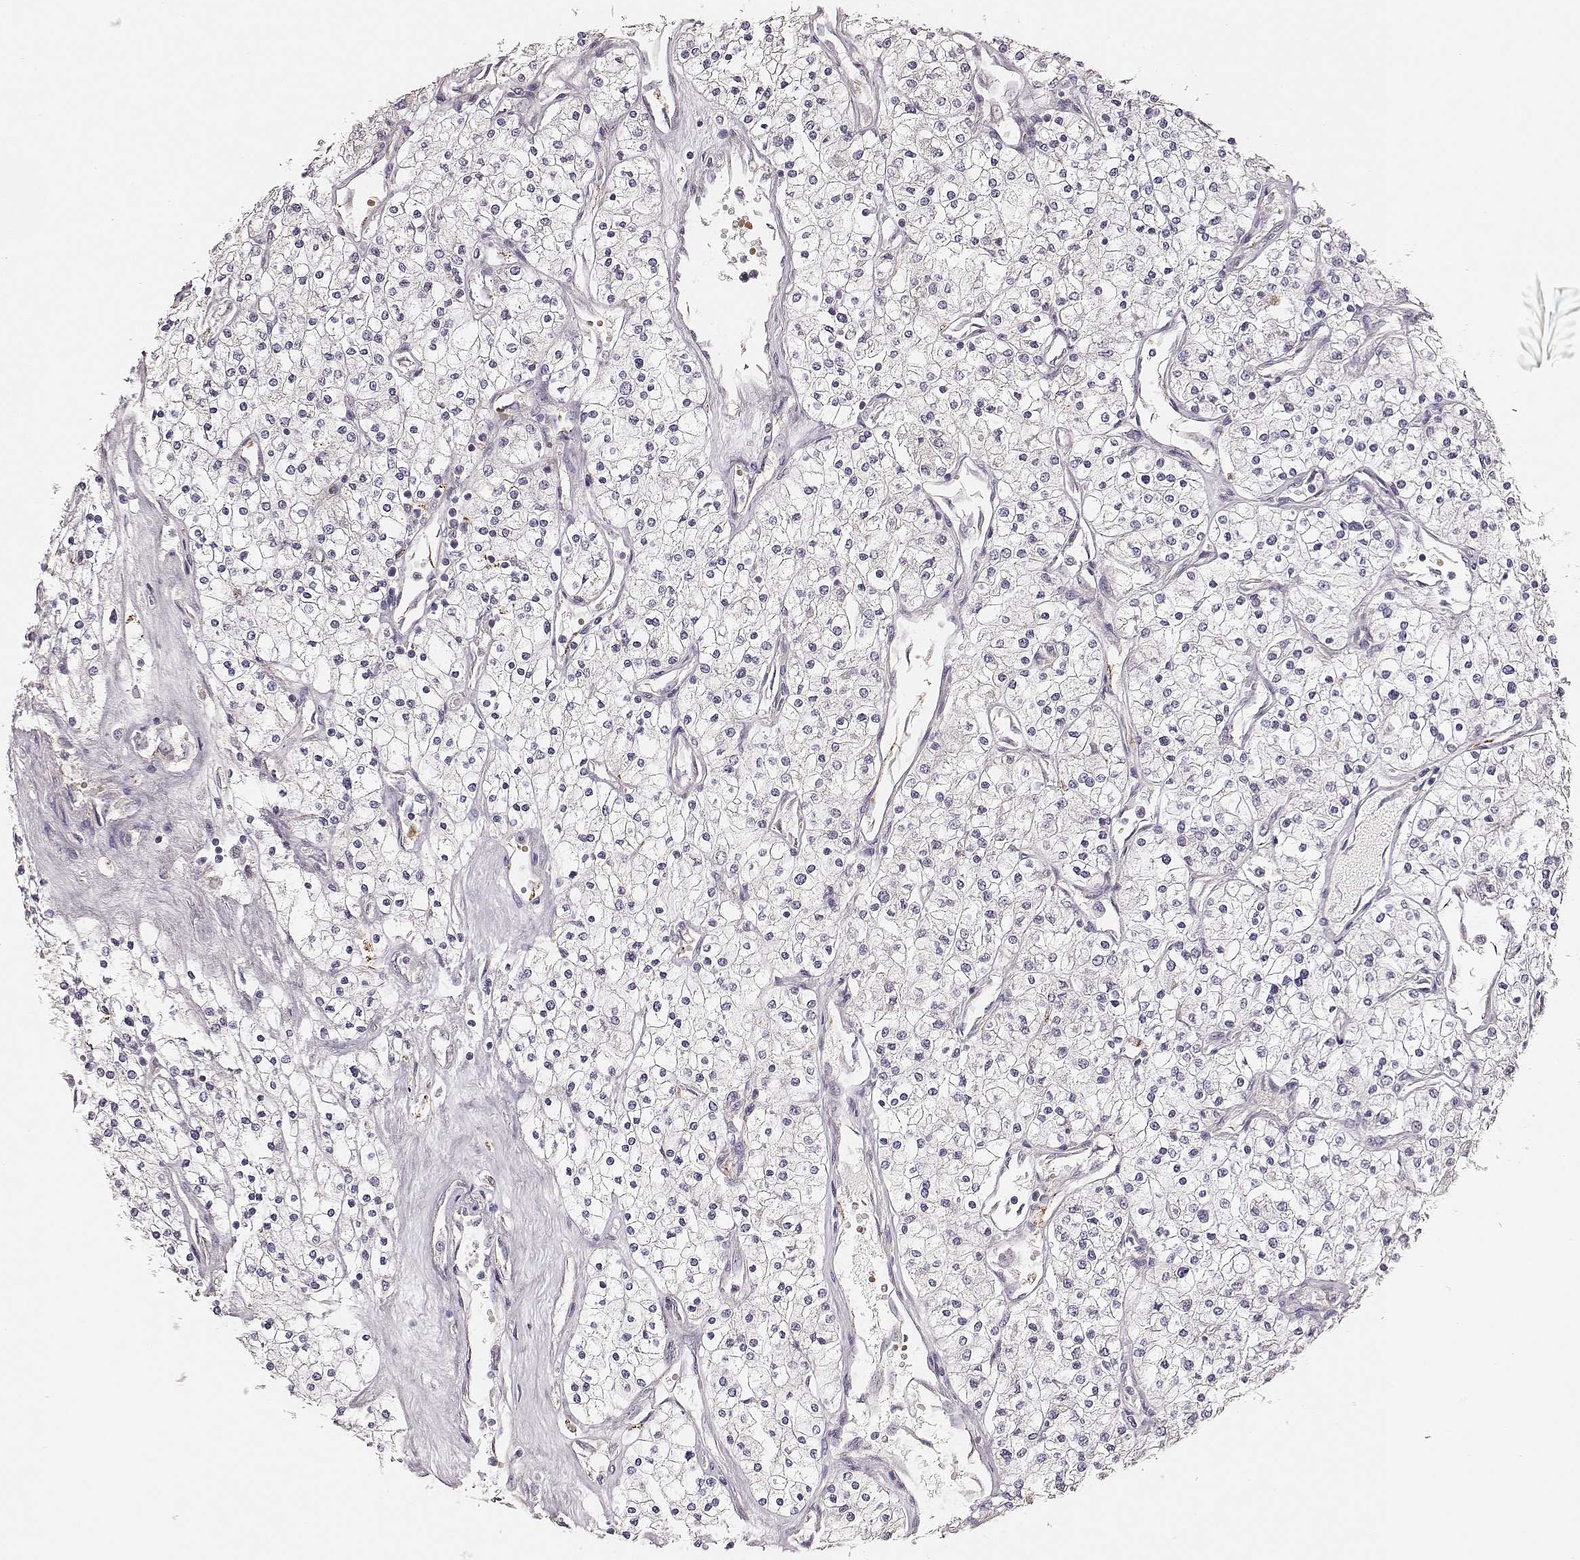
{"staining": {"intensity": "negative", "quantity": "none", "location": "none"}, "tissue": "renal cancer", "cell_type": "Tumor cells", "image_type": "cancer", "snomed": [{"axis": "morphology", "description": "Adenocarcinoma, NOS"}, {"axis": "topography", "description": "Kidney"}], "caption": "A high-resolution histopathology image shows IHC staining of renal cancer, which reveals no significant expression in tumor cells.", "gene": "TUFM", "patient": {"sex": "male", "age": 80}}